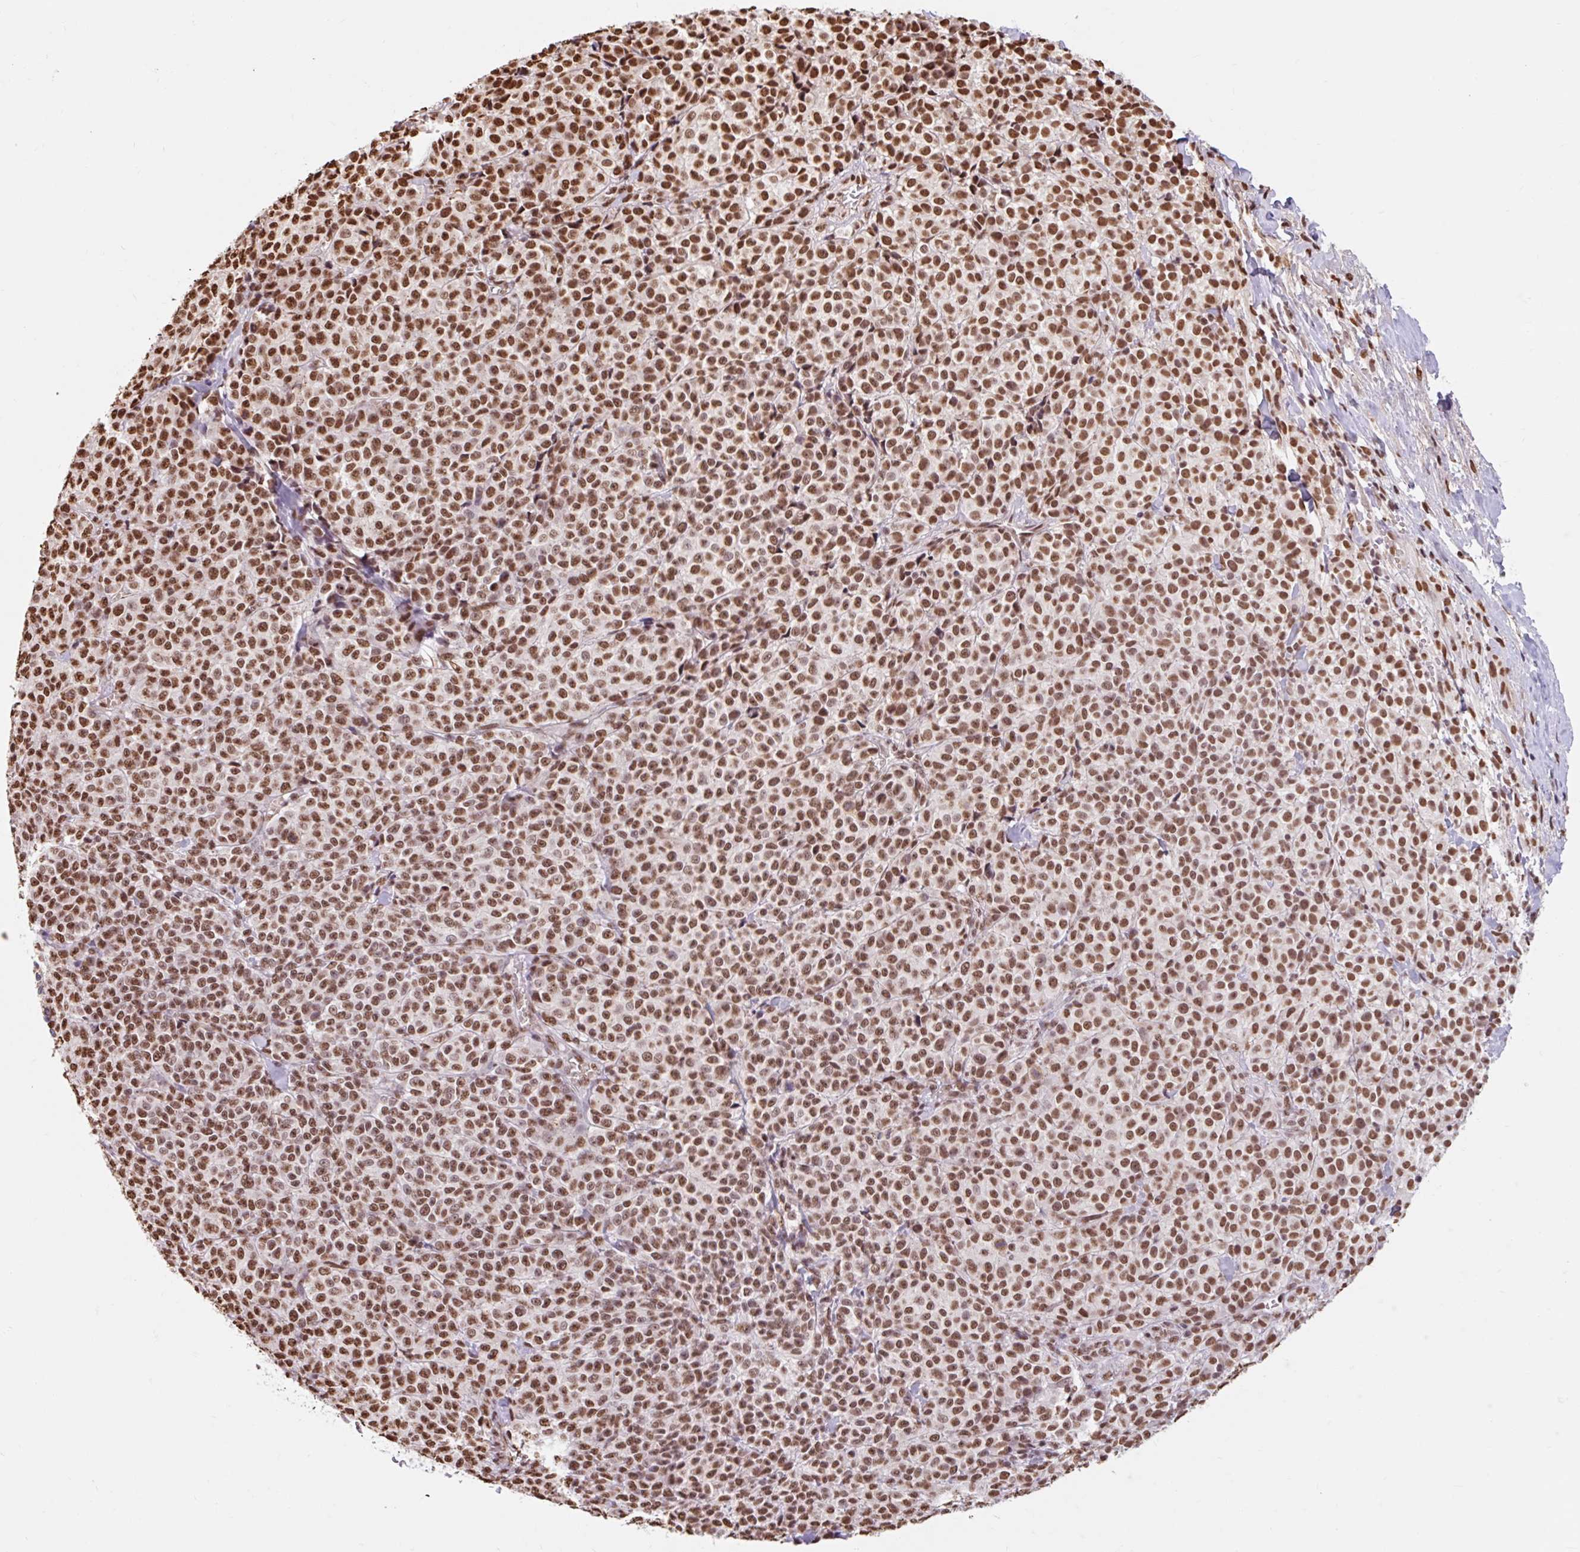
{"staining": {"intensity": "strong", "quantity": ">75%", "location": "nuclear"}, "tissue": "melanoma", "cell_type": "Tumor cells", "image_type": "cancer", "snomed": [{"axis": "morphology", "description": "Normal tissue, NOS"}, {"axis": "morphology", "description": "Malignant melanoma, NOS"}, {"axis": "topography", "description": "Skin"}], "caption": "Melanoma stained with immunohistochemistry displays strong nuclear staining in approximately >75% of tumor cells.", "gene": "BICRA", "patient": {"sex": "female", "age": 34}}